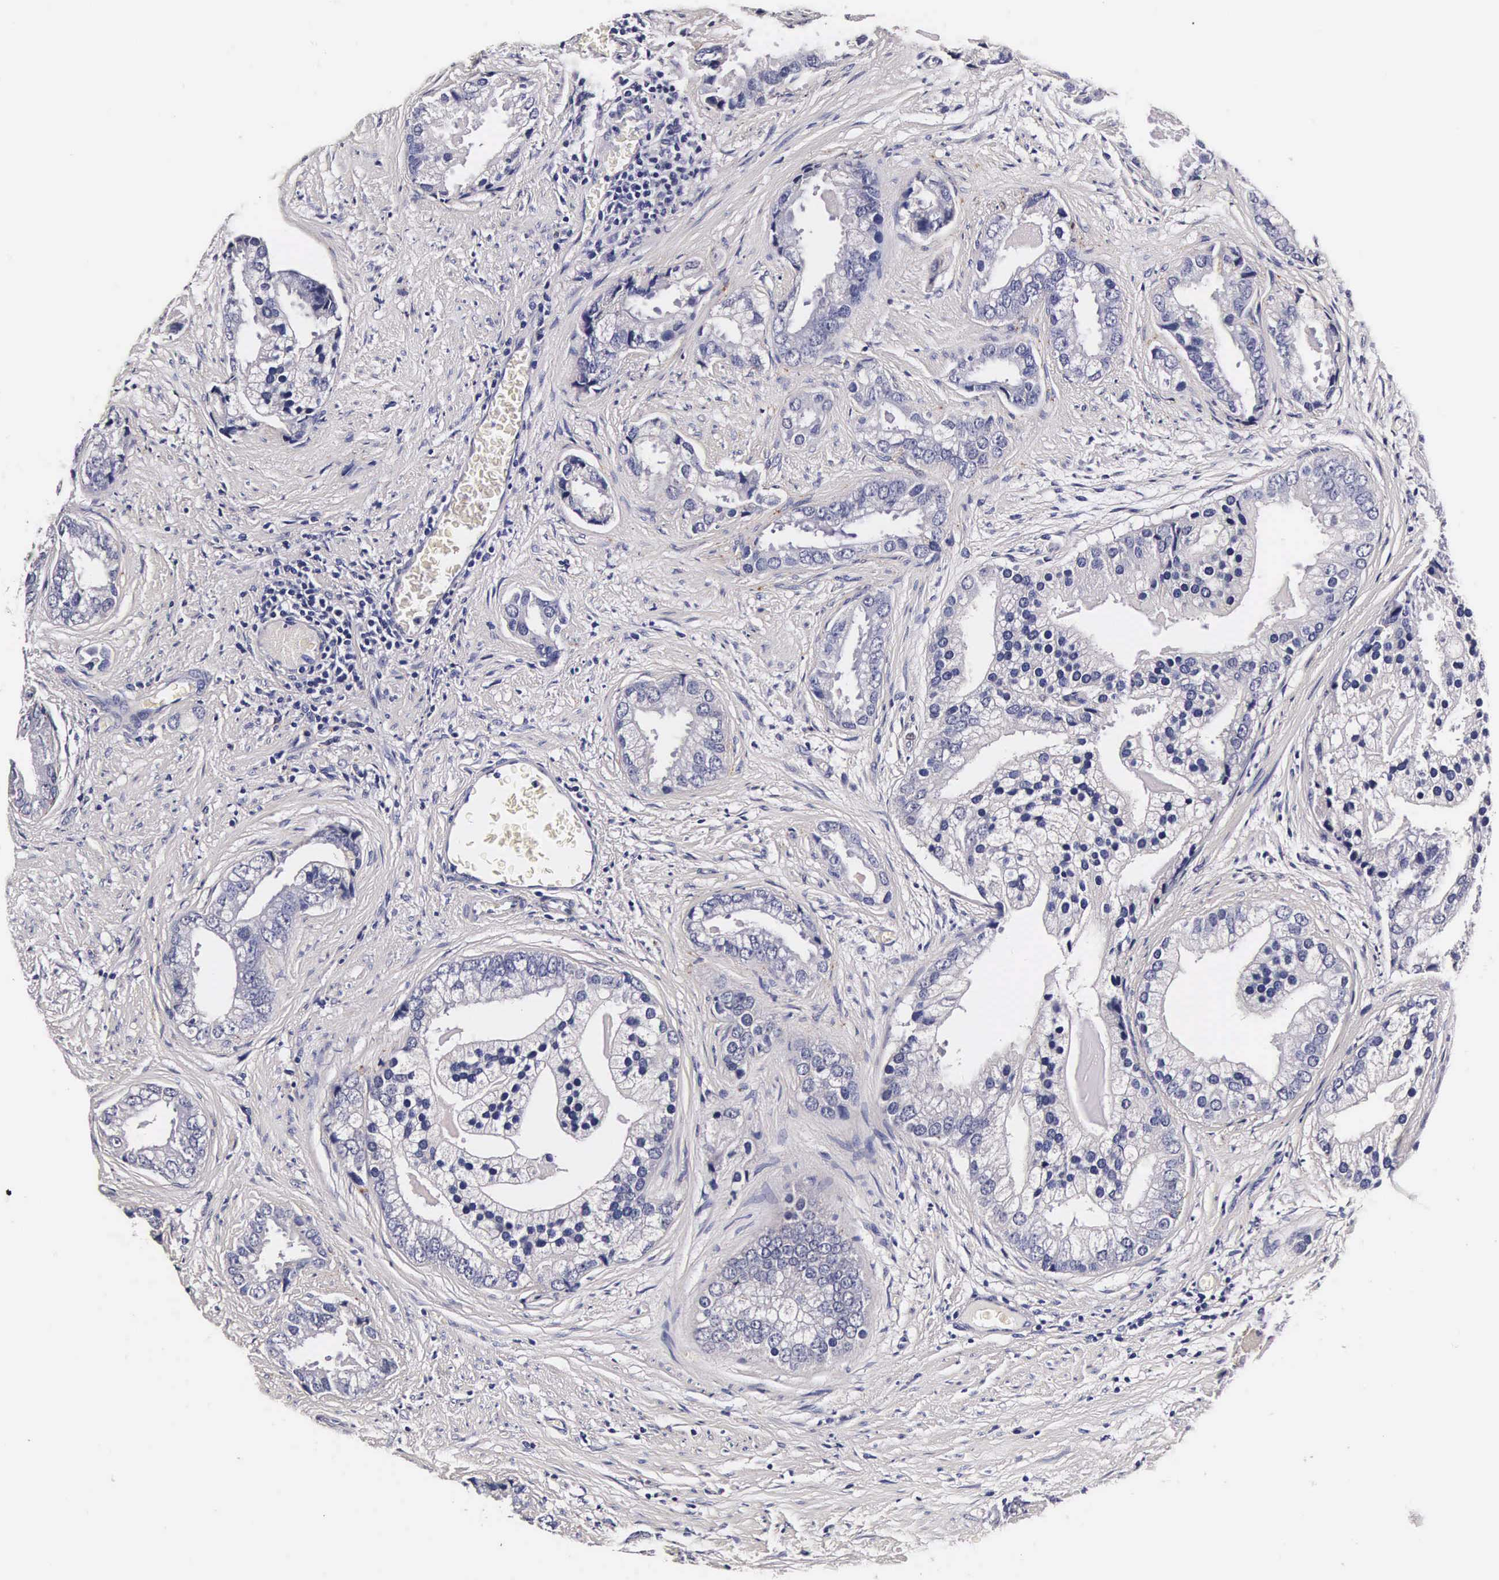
{"staining": {"intensity": "negative", "quantity": "none", "location": "none"}, "tissue": "prostate cancer", "cell_type": "Tumor cells", "image_type": "cancer", "snomed": [{"axis": "morphology", "description": "Adenocarcinoma, Medium grade"}, {"axis": "topography", "description": "Prostate"}], "caption": "Micrograph shows no protein positivity in tumor cells of prostate cancer (medium-grade adenocarcinoma) tissue. Brightfield microscopy of immunohistochemistry stained with DAB (brown) and hematoxylin (blue), captured at high magnification.", "gene": "CTSB", "patient": {"sex": "male", "age": 65}}